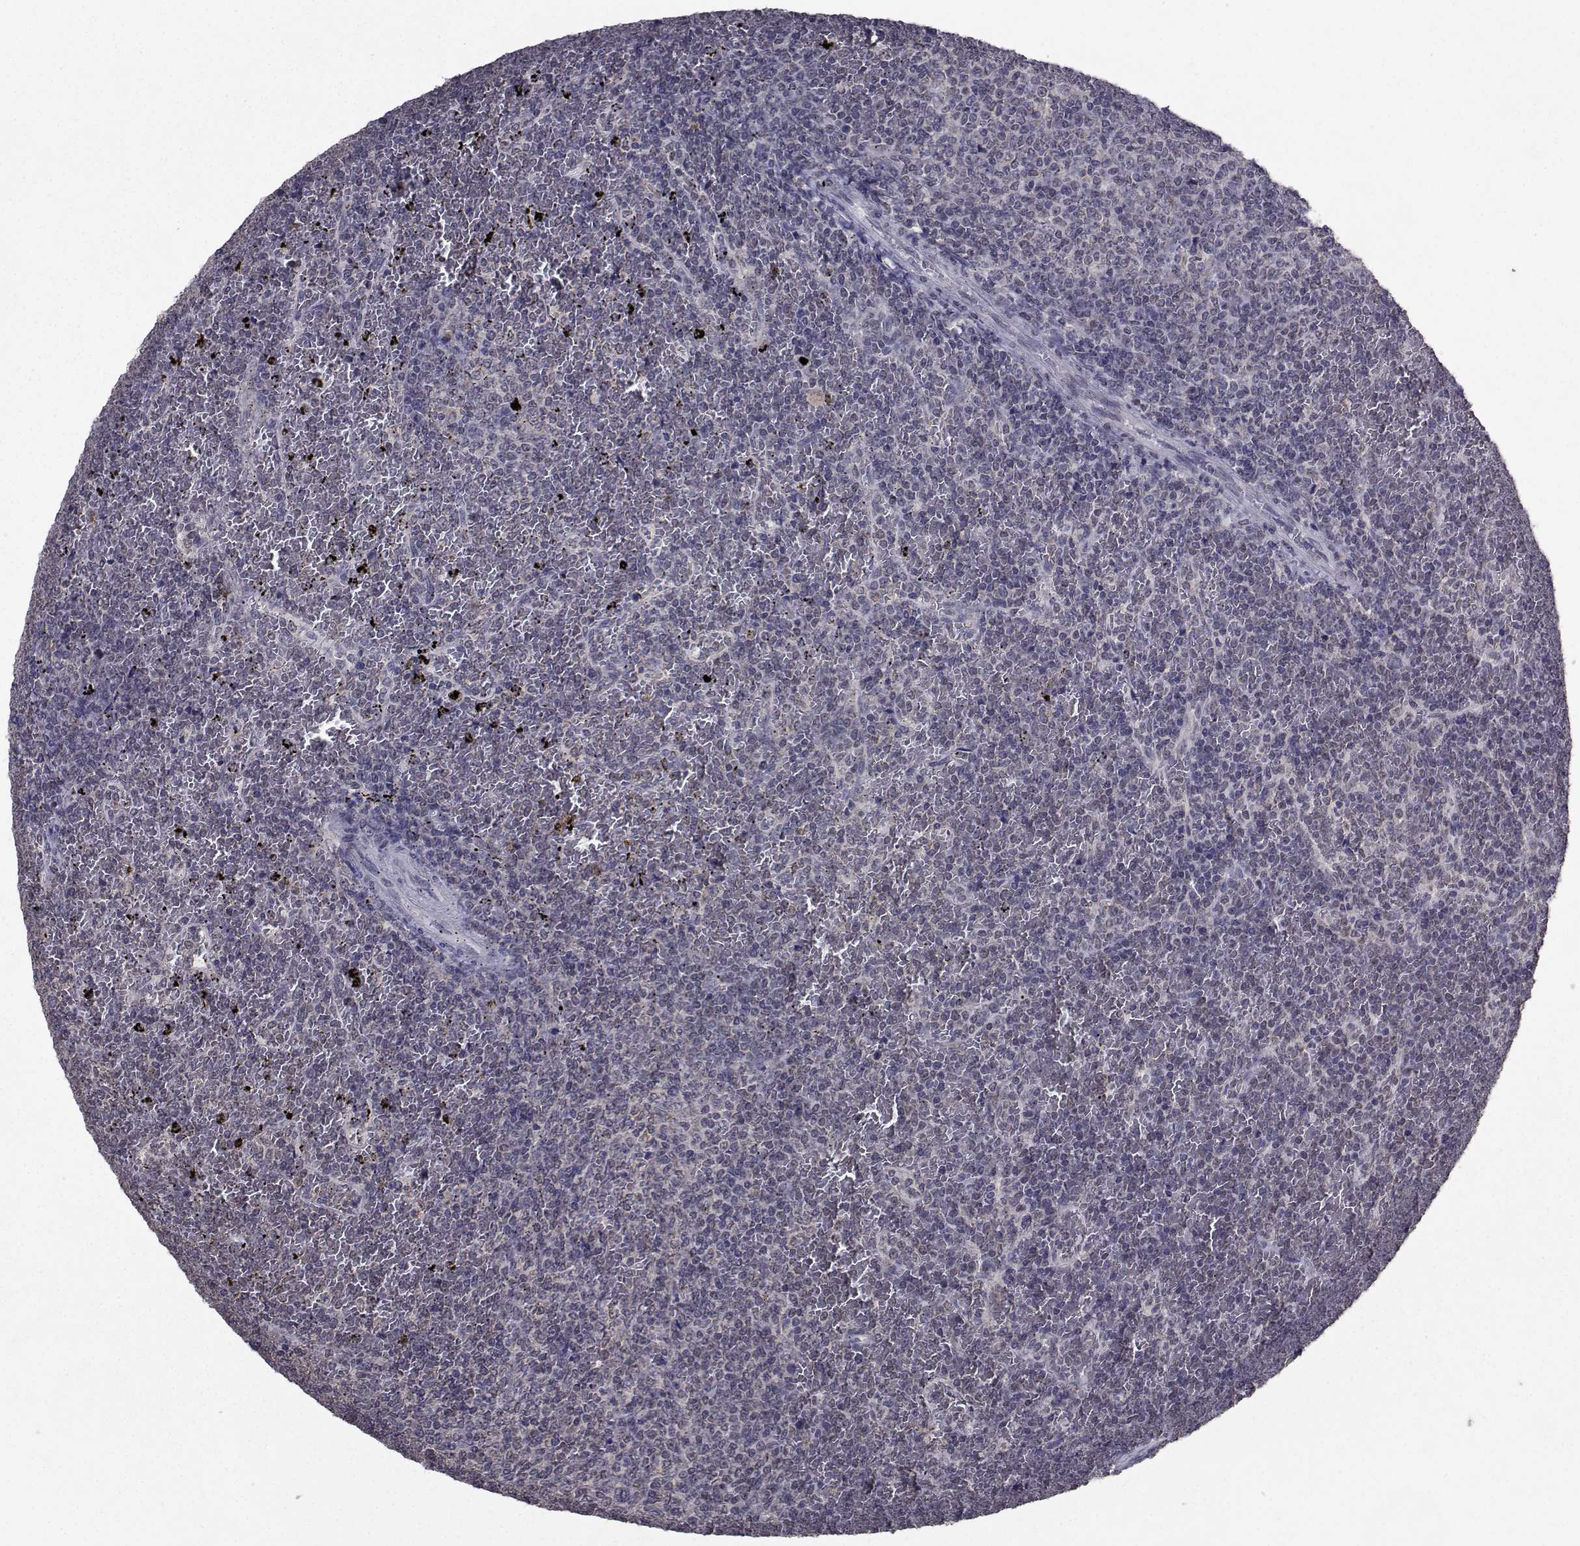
{"staining": {"intensity": "negative", "quantity": "none", "location": "none"}, "tissue": "lymphoma", "cell_type": "Tumor cells", "image_type": "cancer", "snomed": [{"axis": "morphology", "description": "Malignant lymphoma, non-Hodgkin's type, Low grade"}, {"axis": "topography", "description": "Spleen"}], "caption": "DAB (3,3'-diaminobenzidine) immunohistochemical staining of lymphoma demonstrates no significant staining in tumor cells.", "gene": "CYP2S1", "patient": {"sex": "female", "age": 77}}